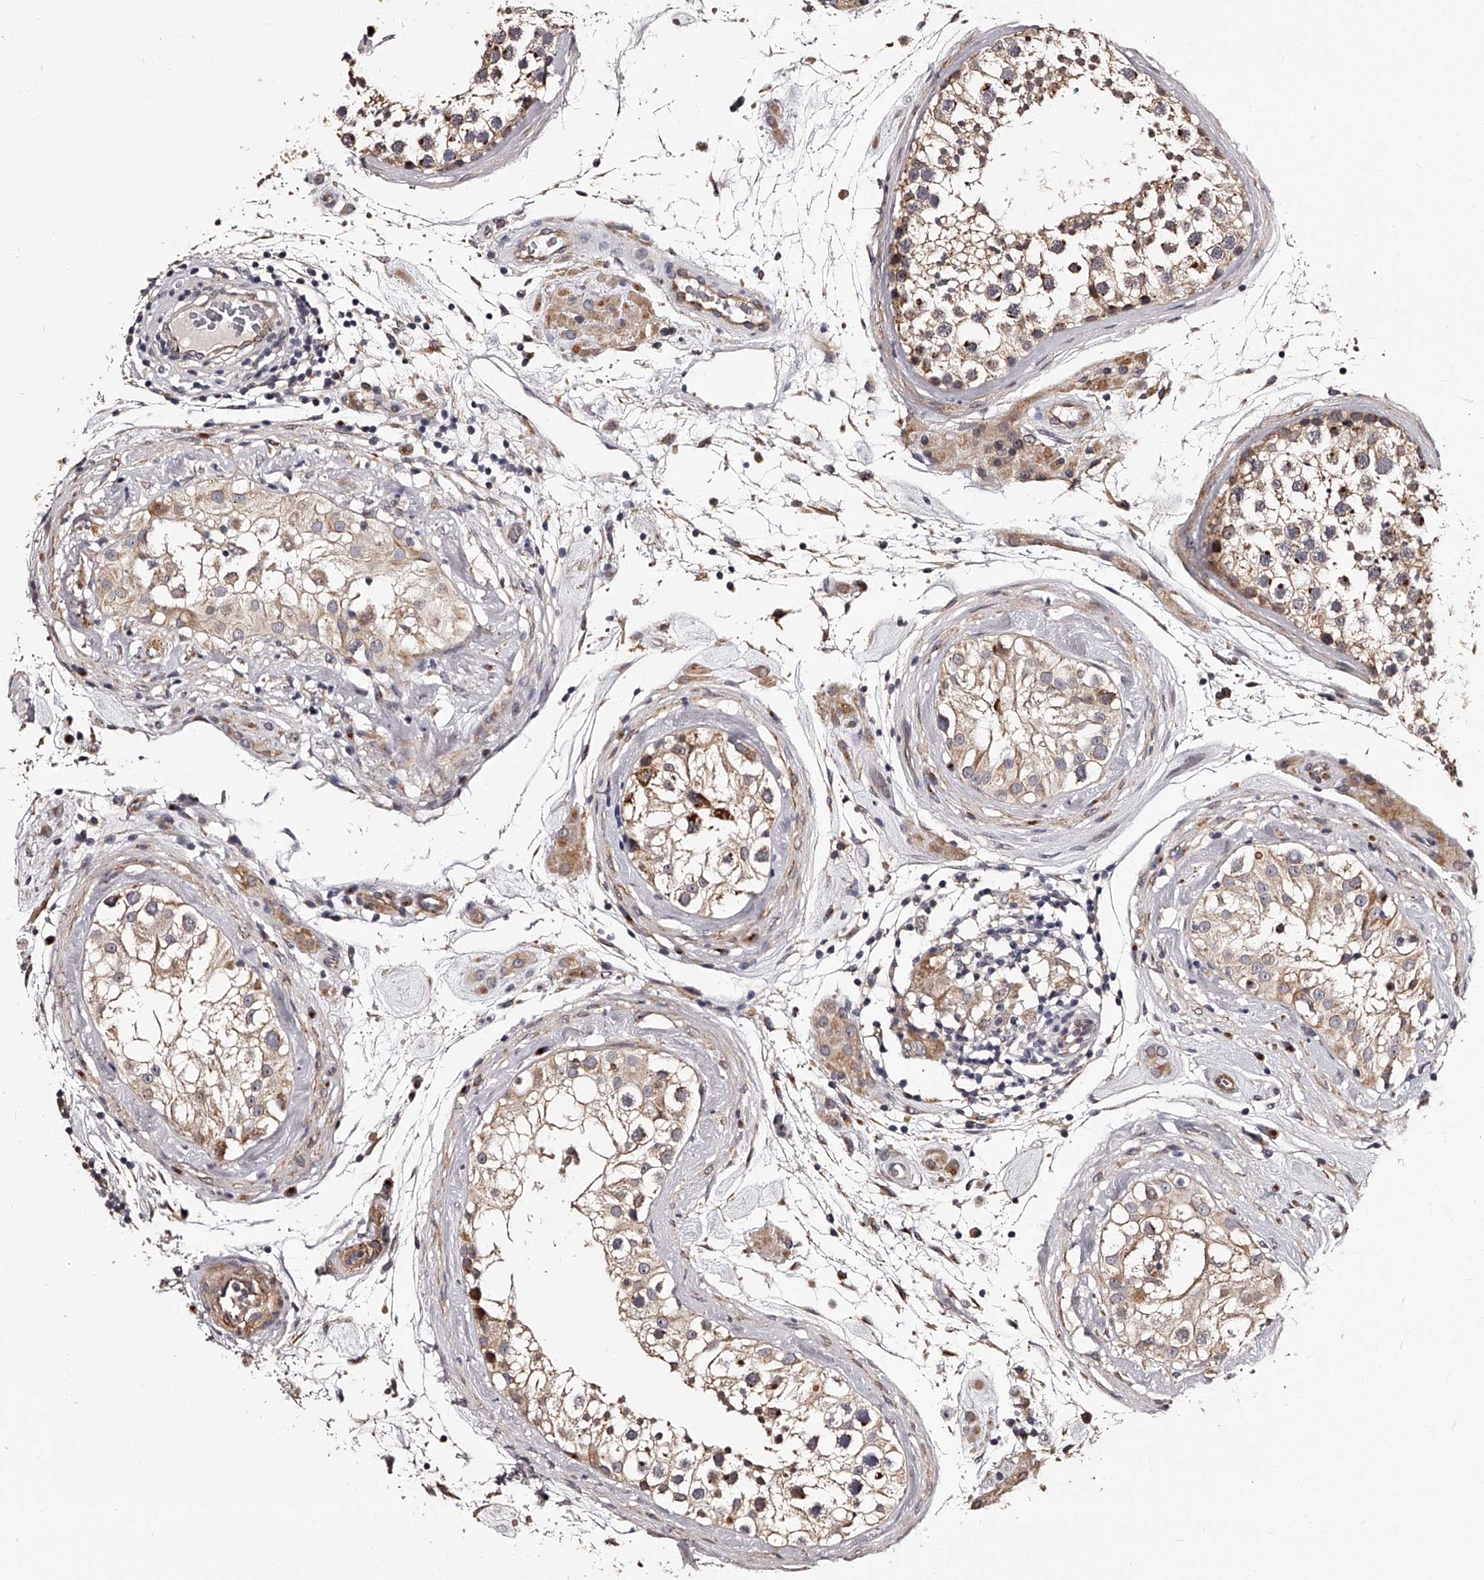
{"staining": {"intensity": "moderate", "quantity": "25%-75%", "location": "cytoplasmic/membranous"}, "tissue": "testis", "cell_type": "Cells in seminiferous ducts", "image_type": "normal", "snomed": [{"axis": "morphology", "description": "Normal tissue, NOS"}, {"axis": "topography", "description": "Testis"}], "caption": "Immunohistochemistry histopathology image of unremarkable testis stained for a protein (brown), which exhibits medium levels of moderate cytoplasmic/membranous positivity in approximately 25%-75% of cells in seminiferous ducts.", "gene": "RSC1A1", "patient": {"sex": "male", "age": 46}}